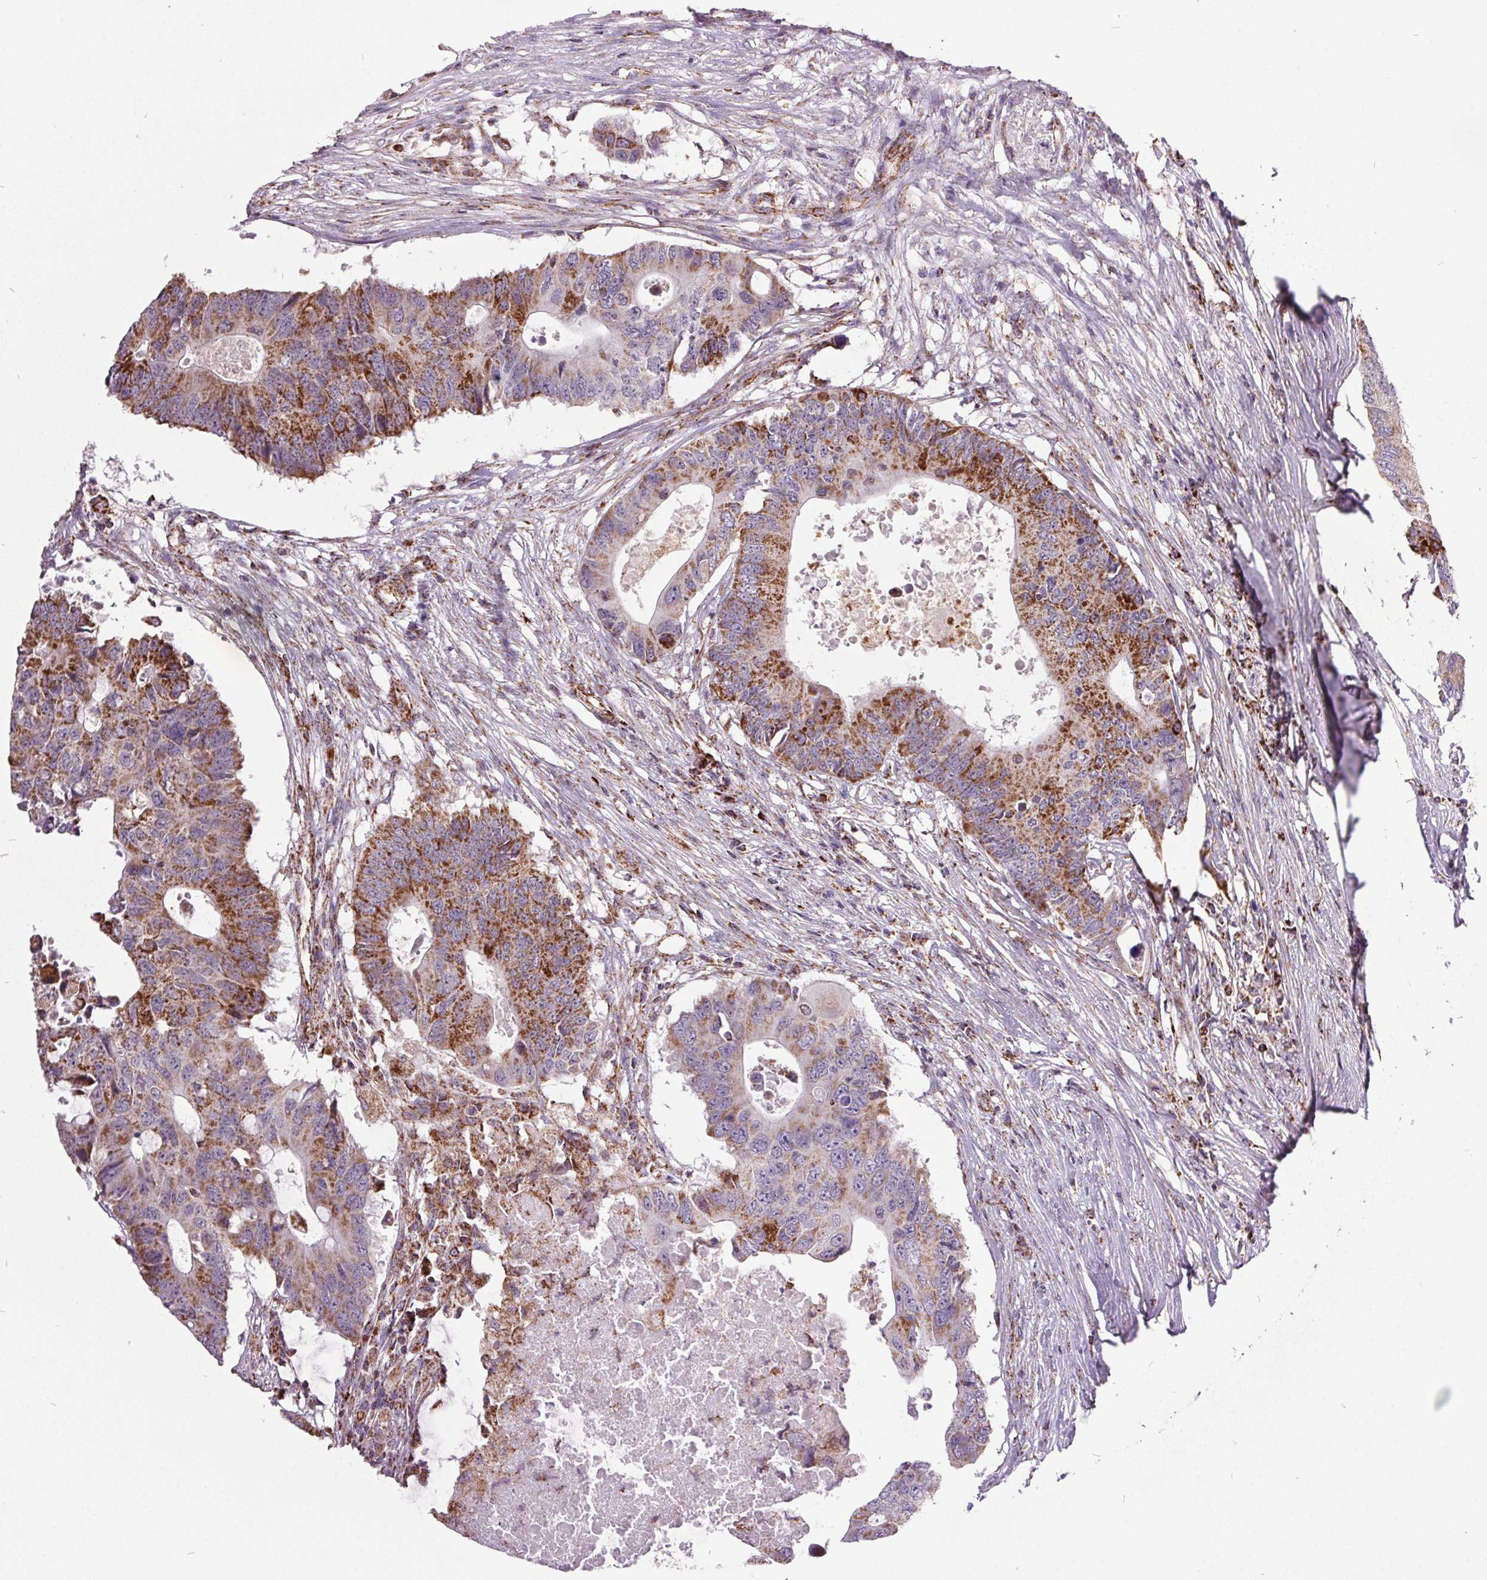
{"staining": {"intensity": "moderate", "quantity": ">75%", "location": "cytoplasmic/membranous"}, "tissue": "colorectal cancer", "cell_type": "Tumor cells", "image_type": "cancer", "snomed": [{"axis": "morphology", "description": "Adenocarcinoma, NOS"}, {"axis": "topography", "description": "Colon"}], "caption": "Adenocarcinoma (colorectal) stained with a protein marker demonstrates moderate staining in tumor cells.", "gene": "NDUFS6", "patient": {"sex": "male", "age": 71}}